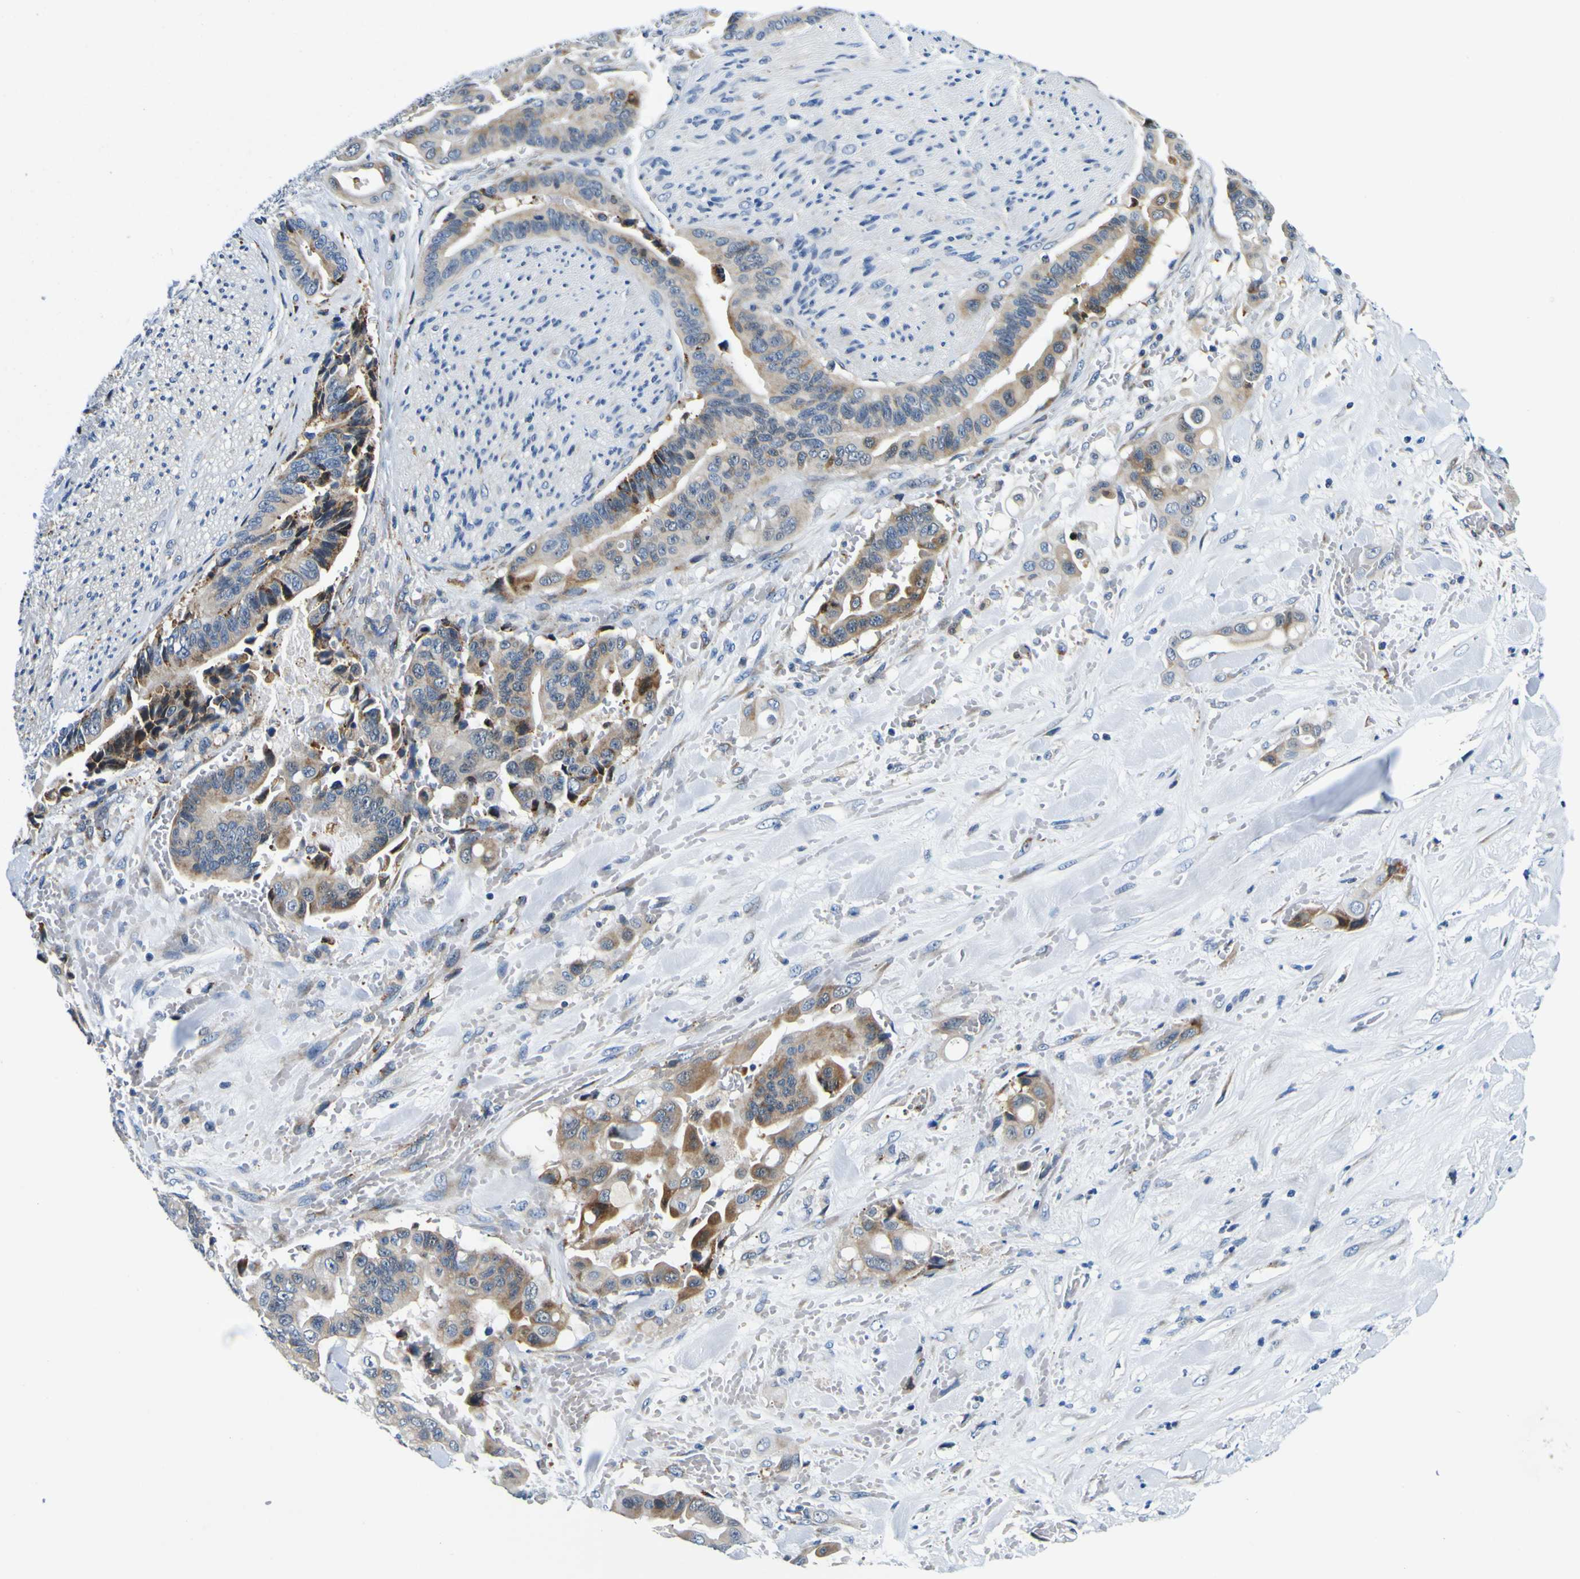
{"staining": {"intensity": "moderate", "quantity": "25%-75%", "location": "cytoplasmic/membranous"}, "tissue": "liver cancer", "cell_type": "Tumor cells", "image_type": "cancer", "snomed": [{"axis": "morphology", "description": "Cholangiocarcinoma"}, {"axis": "topography", "description": "Liver"}], "caption": "A high-resolution histopathology image shows immunohistochemistry (IHC) staining of cholangiocarcinoma (liver), which displays moderate cytoplasmic/membranous staining in about 25%-75% of tumor cells.", "gene": "NLRP3", "patient": {"sex": "female", "age": 61}}